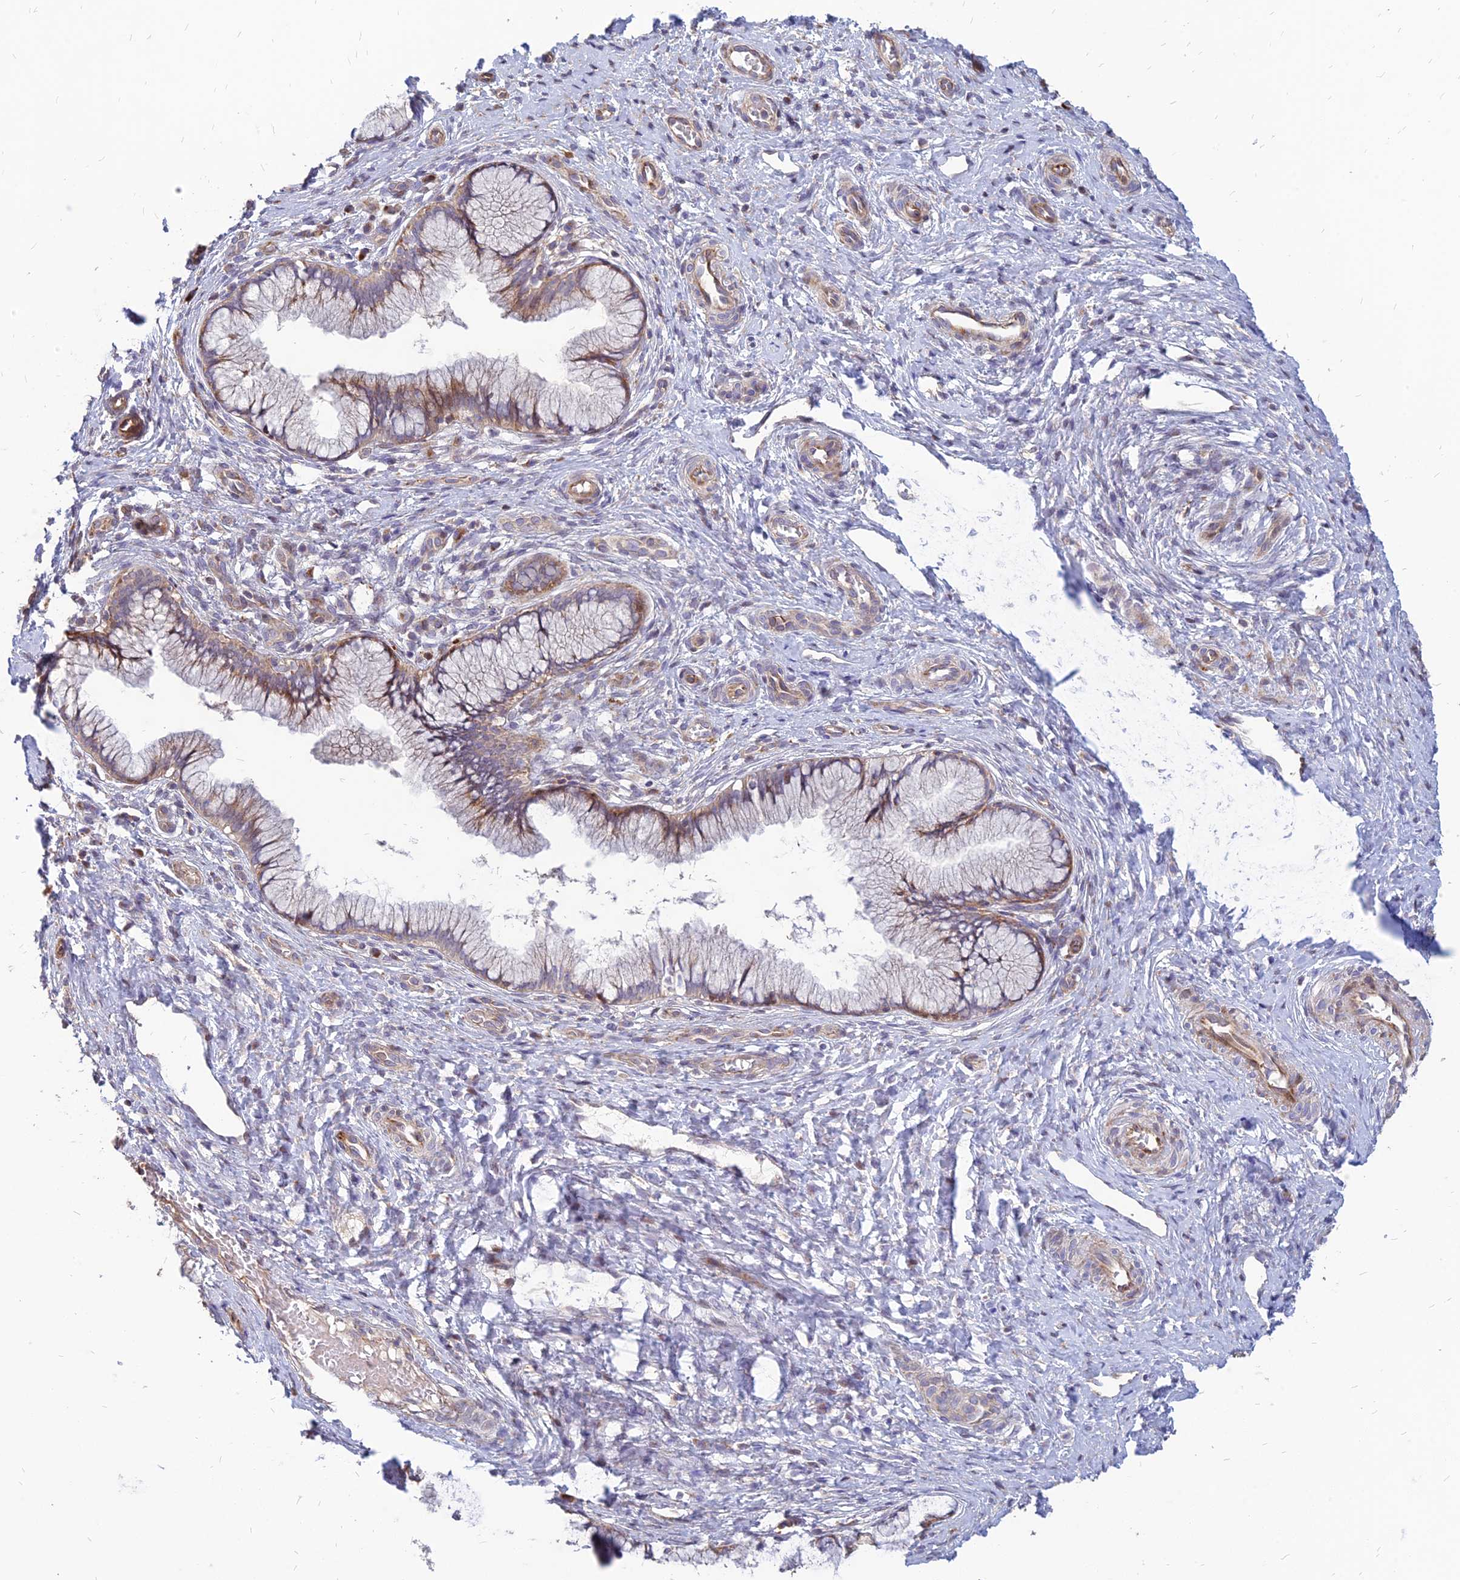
{"staining": {"intensity": "moderate", "quantity": "25%-75%", "location": "cytoplasmic/membranous"}, "tissue": "cervix", "cell_type": "Glandular cells", "image_type": "normal", "snomed": [{"axis": "morphology", "description": "Normal tissue, NOS"}, {"axis": "topography", "description": "Cervix"}], "caption": "Moderate cytoplasmic/membranous positivity is present in about 25%-75% of glandular cells in benign cervix. Using DAB (brown) and hematoxylin (blue) stains, captured at high magnification using brightfield microscopy.", "gene": "ST3GAL6", "patient": {"sex": "female", "age": 36}}